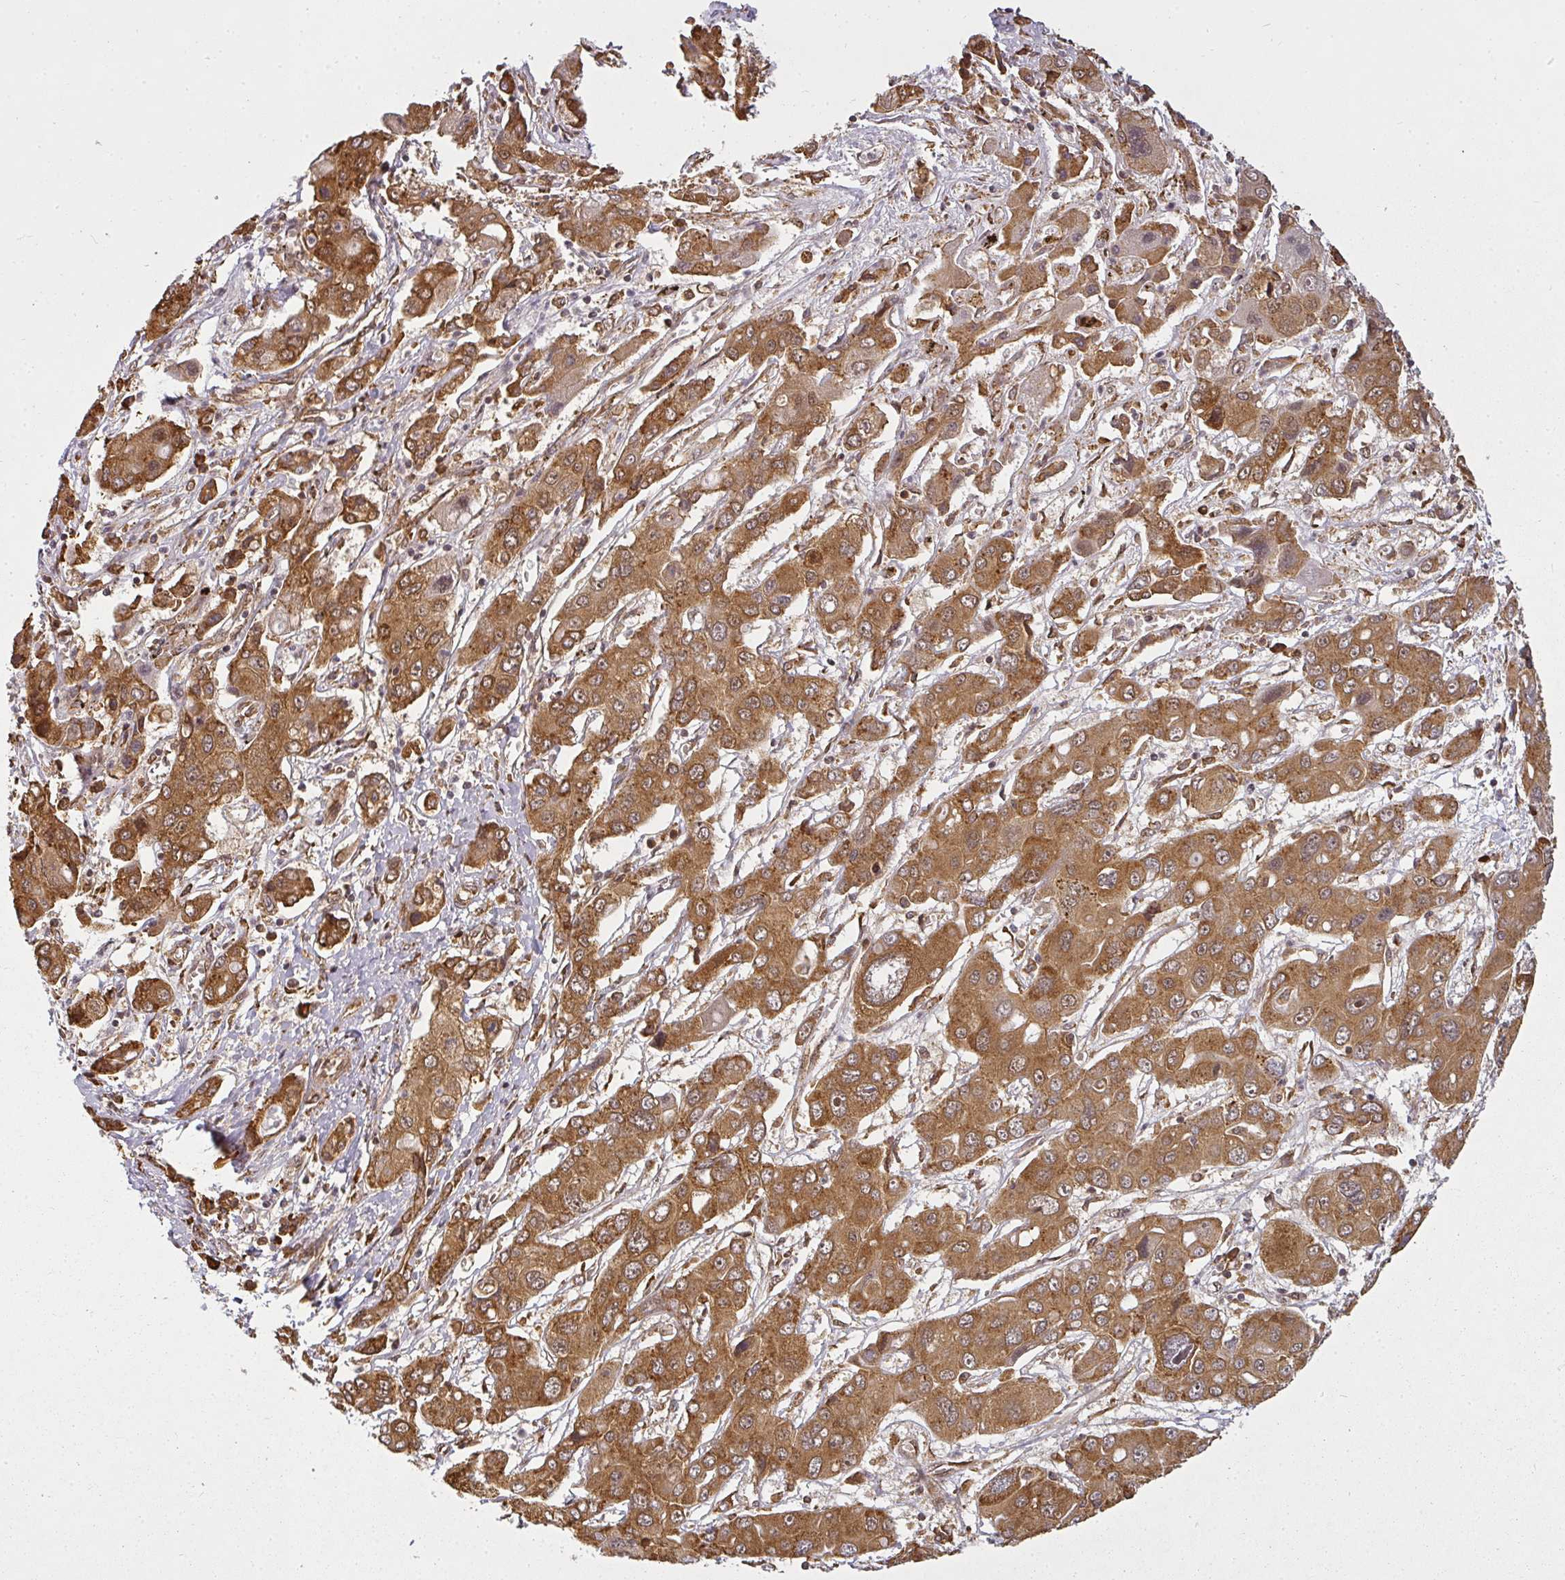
{"staining": {"intensity": "moderate", "quantity": ">75%", "location": "cytoplasmic/membranous"}, "tissue": "liver cancer", "cell_type": "Tumor cells", "image_type": "cancer", "snomed": [{"axis": "morphology", "description": "Cholangiocarcinoma"}, {"axis": "topography", "description": "Liver"}], "caption": "Cholangiocarcinoma (liver) stained with a brown dye shows moderate cytoplasmic/membranous positive positivity in approximately >75% of tumor cells.", "gene": "PPP6R3", "patient": {"sex": "male", "age": 67}}